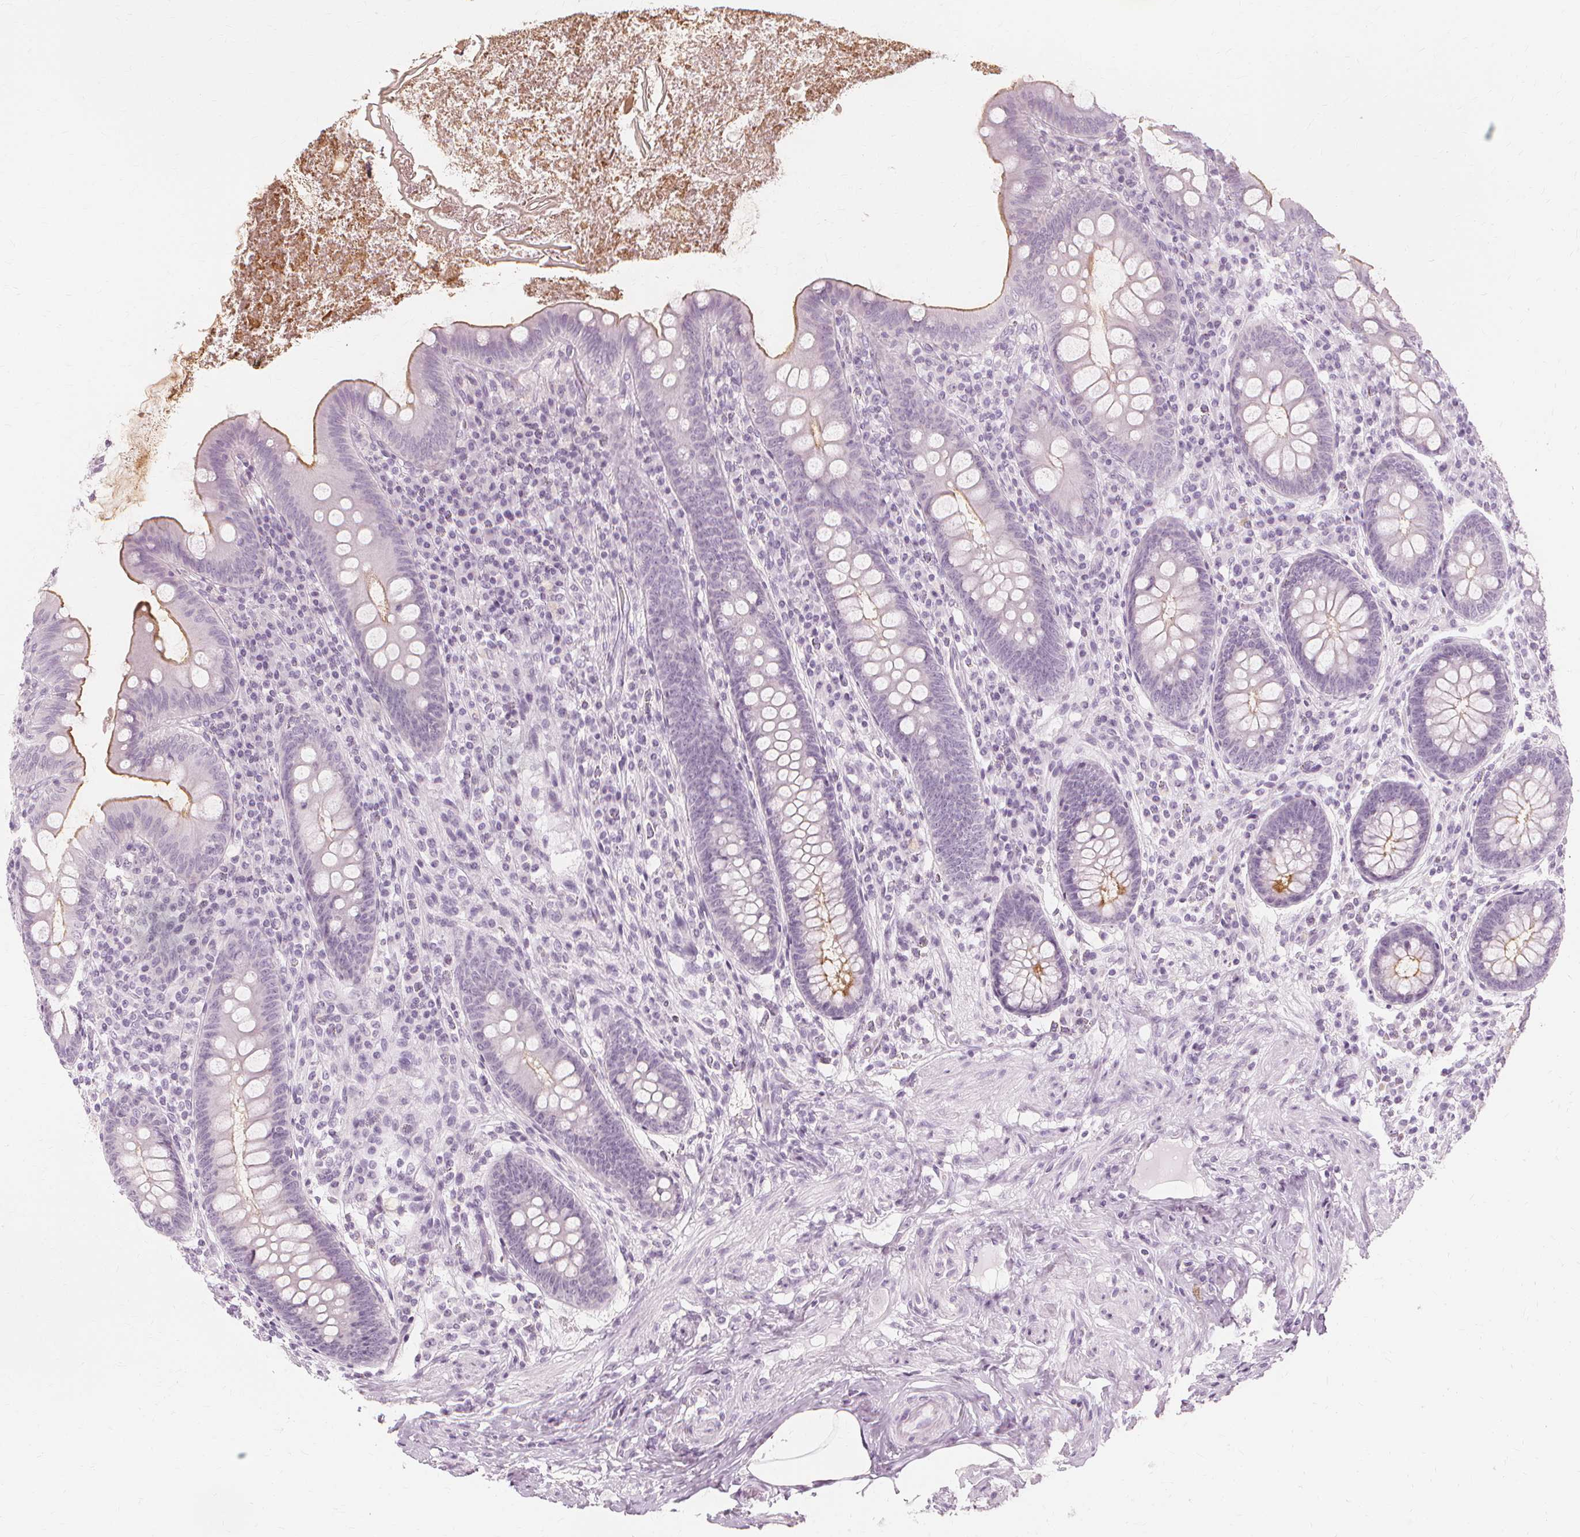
{"staining": {"intensity": "moderate", "quantity": "<25%", "location": "cytoplasmic/membranous"}, "tissue": "appendix", "cell_type": "Glandular cells", "image_type": "normal", "snomed": [{"axis": "morphology", "description": "Normal tissue, NOS"}, {"axis": "topography", "description": "Appendix"}], "caption": "A low amount of moderate cytoplasmic/membranous expression is appreciated in approximately <25% of glandular cells in benign appendix. The protein is stained brown, and the nuclei are stained in blue (DAB (3,3'-diaminobenzidine) IHC with brightfield microscopy, high magnification).", "gene": "MUC12", "patient": {"sex": "male", "age": 71}}